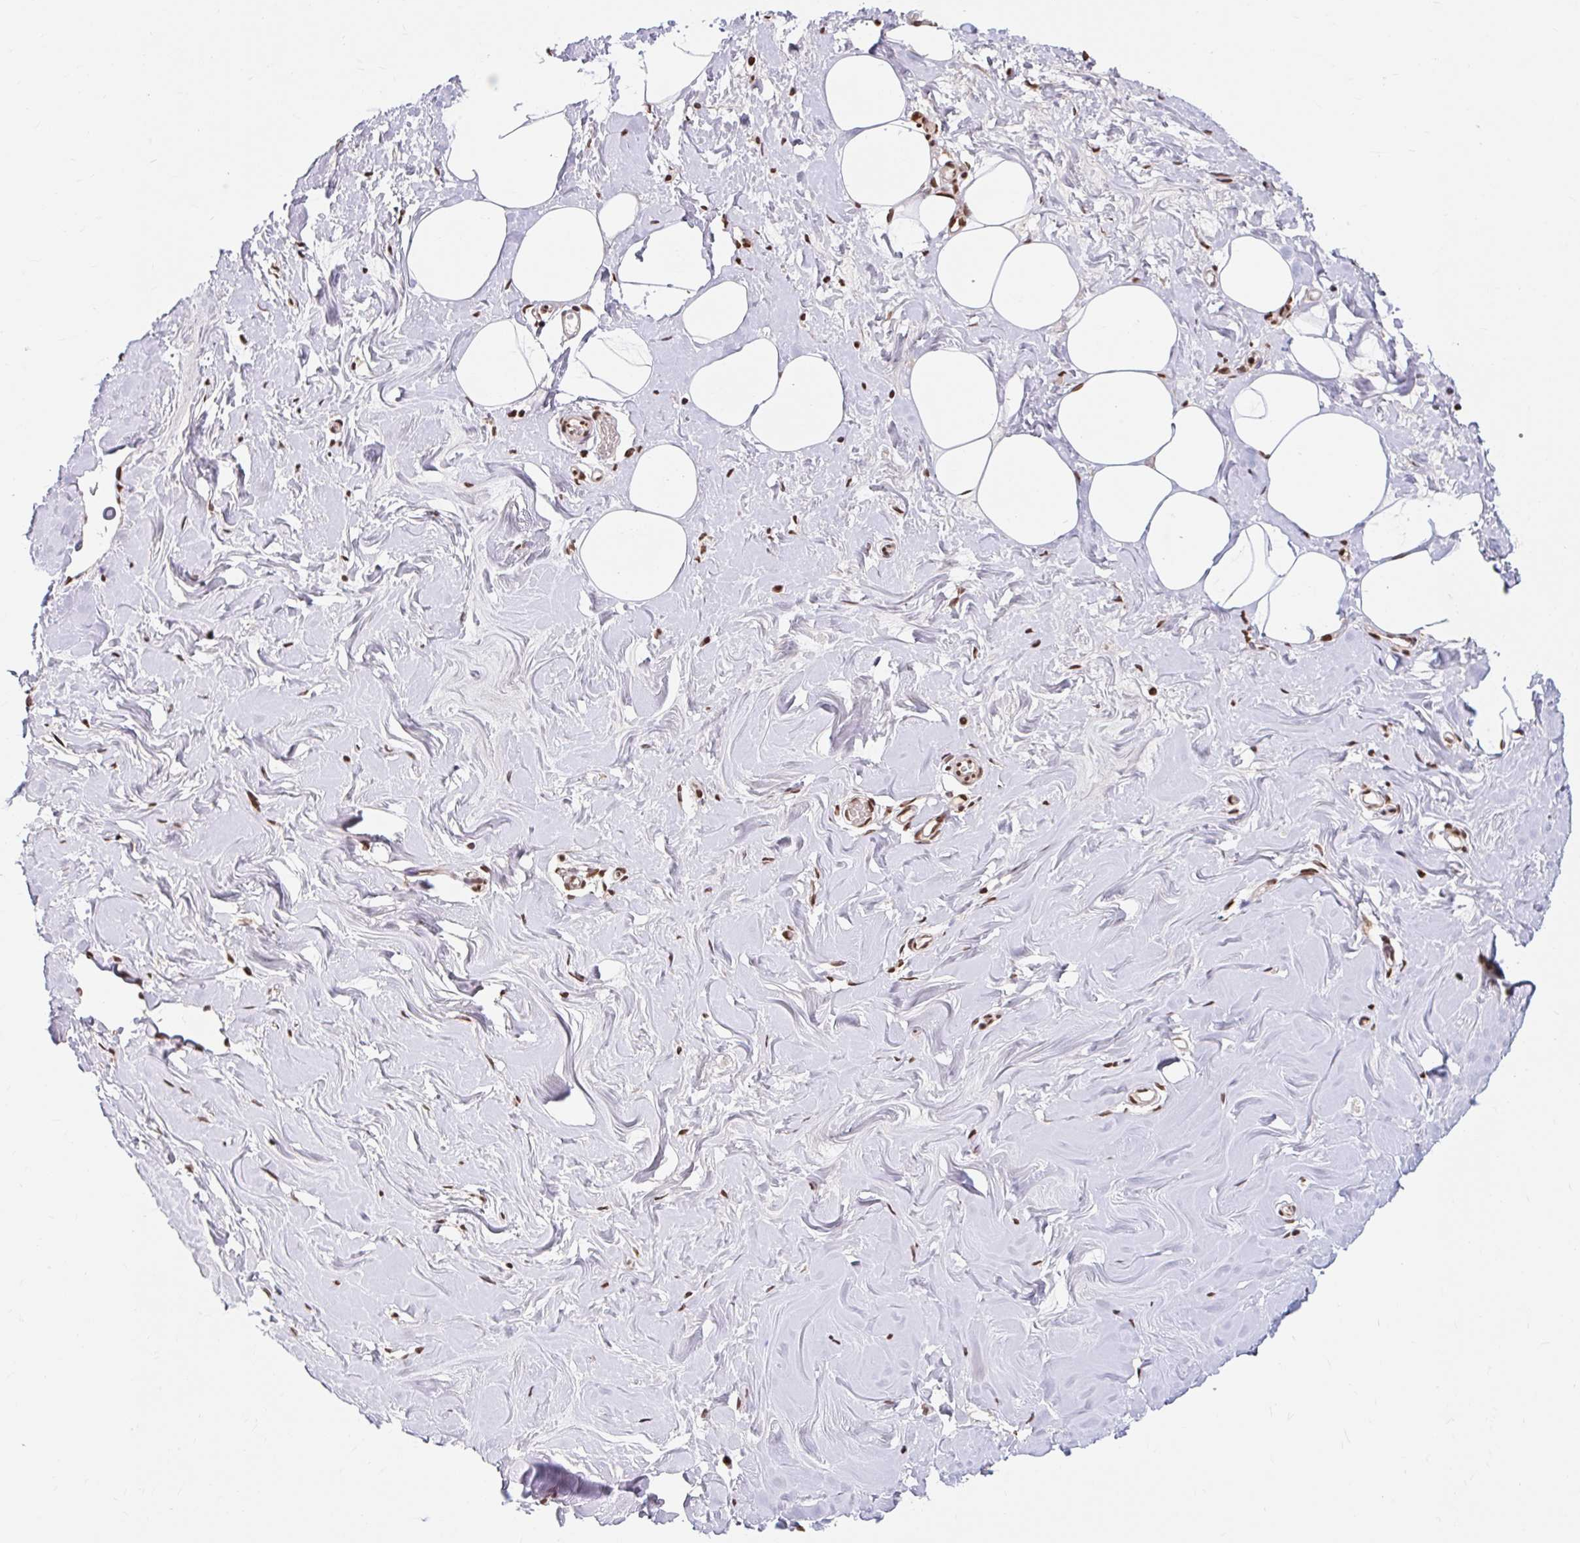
{"staining": {"intensity": "moderate", "quantity": ">75%", "location": "nuclear"}, "tissue": "breast", "cell_type": "Adipocytes", "image_type": "normal", "snomed": [{"axis": "morphology", "description": "Normal tissue, NOS"}, {"axis": "topography", "description": "Breast"}], "caption": "Moderate nuclear expression for a protein is present in approximately >75% of adipocytes of normal breast using immunohistochemistry (IHC).", "gene": "BICRA", "patient": {"sex": "female", "age": 27}}